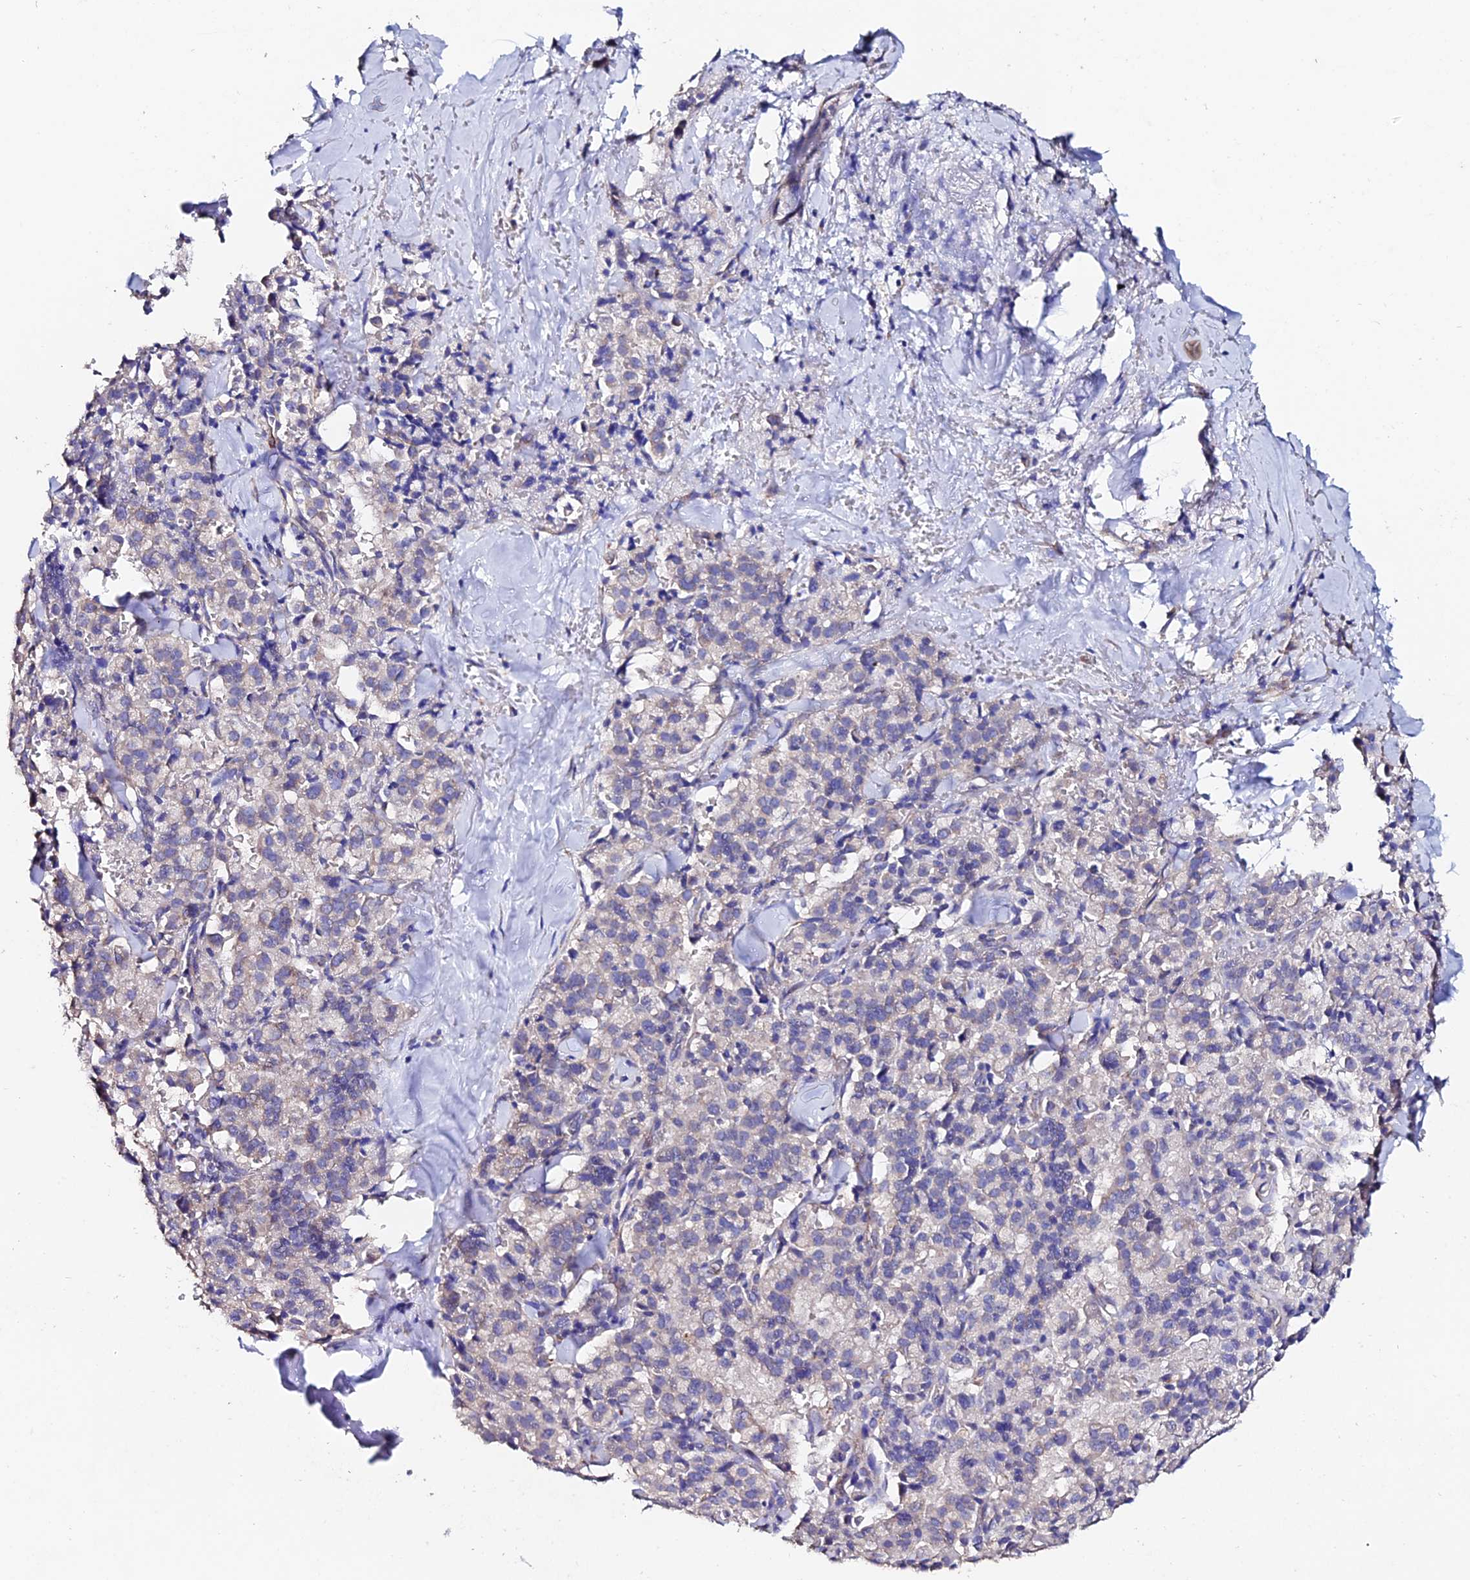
{"staining": {"intensity": "negative", "quantity": "none", "location": "none"}, "tissue": "pancreatic cancer", "cell_type": "Tumor cells", "image_type": "cancer", "snomed": [{"axis": "morphology", "description": "Adenocarcinoma, NOS"}, {"axis": "topography", "description": "Pancreas"}], "caption": "Immunohistochemistry photomicrograph of neoplastic tissue: pancreatic adenocarcinoma stained with DAB demonstrates no significant protein staining in tumor cells.", "gene": "ESM1", "patient": {"sex": "male", "age": 65}}